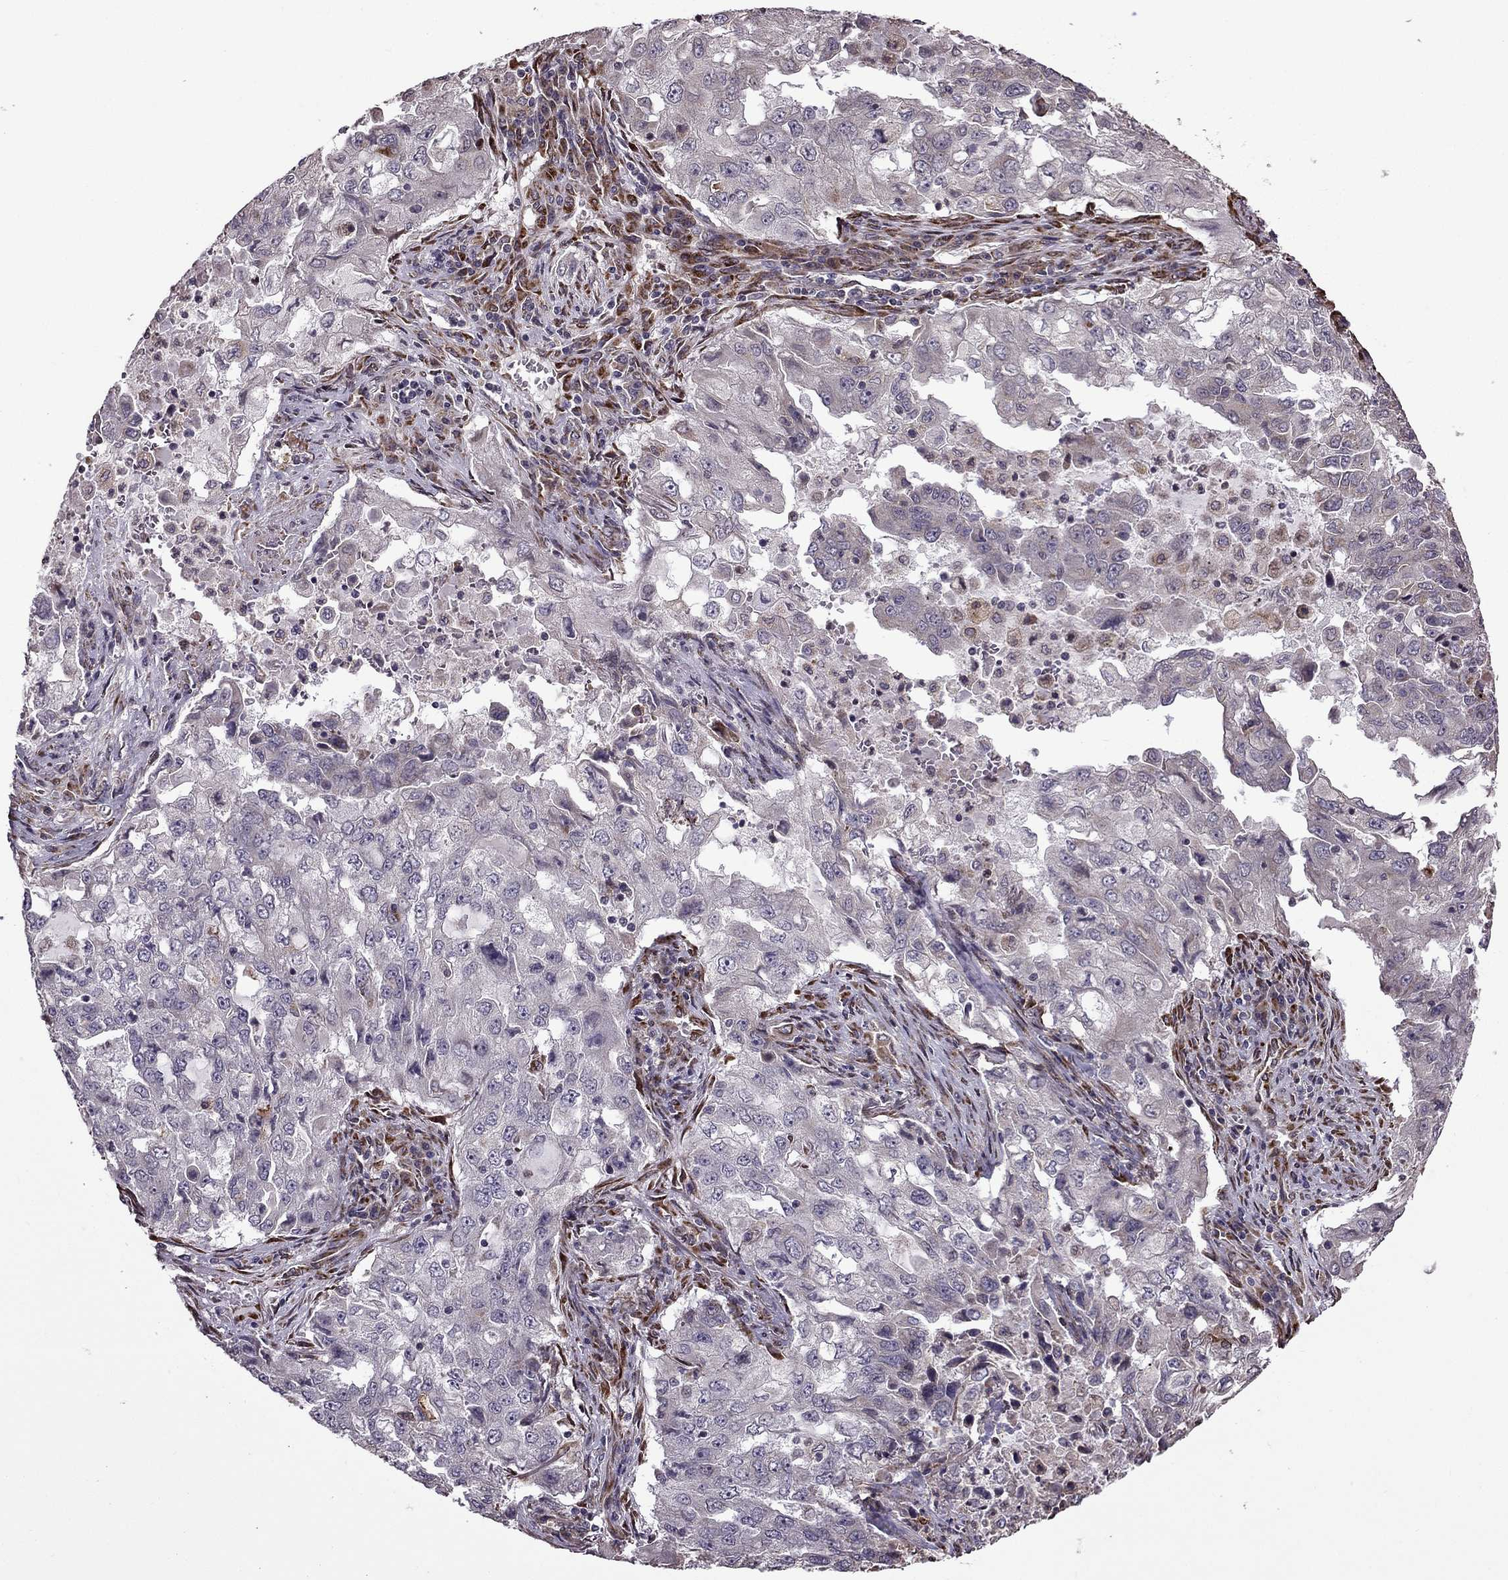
{"staining": {"intensity": "negative", "quantity": "none", "location": "none"}, "tissue": "lung cancer", "cell_type": "Tumor cells", "image_type": "cancer", "snomed": [{"axis": "morphology", "description": "Adenocarcinoma, NOS"}, {"axis": "topography", "description": "Lung"}], "caption": "IHC photomicrograph of neoplastic tissue: human lung cancer (adenocarcinoma) stained with DAB (3,3'-diaminobenzidine) displays no significant protein expression in tumor cells.", "gene": "IKBIP", "patient": {"sex": "female", "age": 61}}